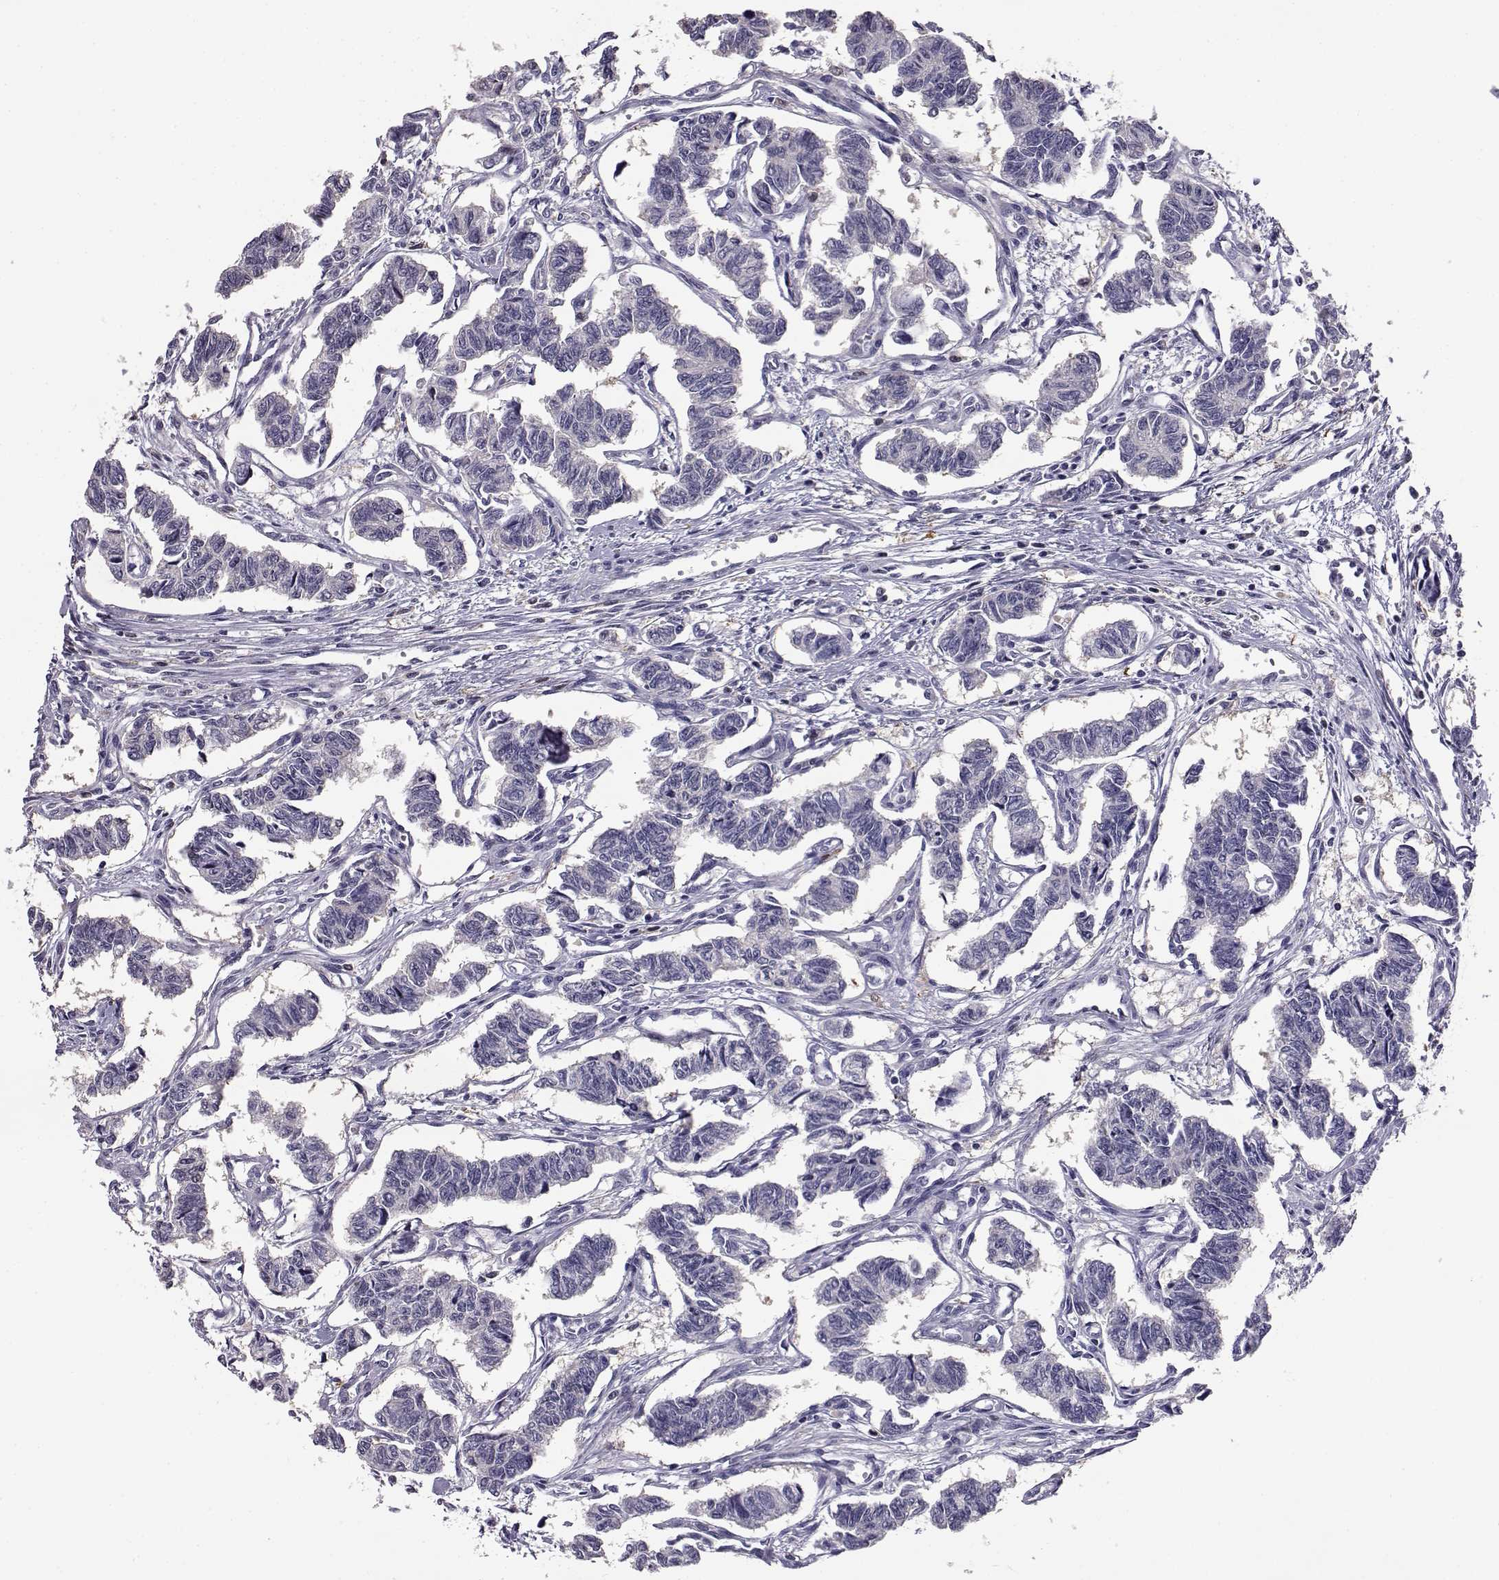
{"staining": {"intensity": "negative", "quantity": "none", "location": "none"}, "tissue": "carcinoid", "cell_type": "Tumor cells", "image_type": "cancer", "snomed": [{"axis": "morphology", "description": "Carcinoid, malignant, NOS"}, {"axis": "topography", "description": "Kidney"}], "caption": "This is an immunohistochemistry (IHC) micrograph of human carcinoid. There is no staining in tumor cells.", "gene": "AKR1B1", "patient": {"sex": "female", "age": 41}}